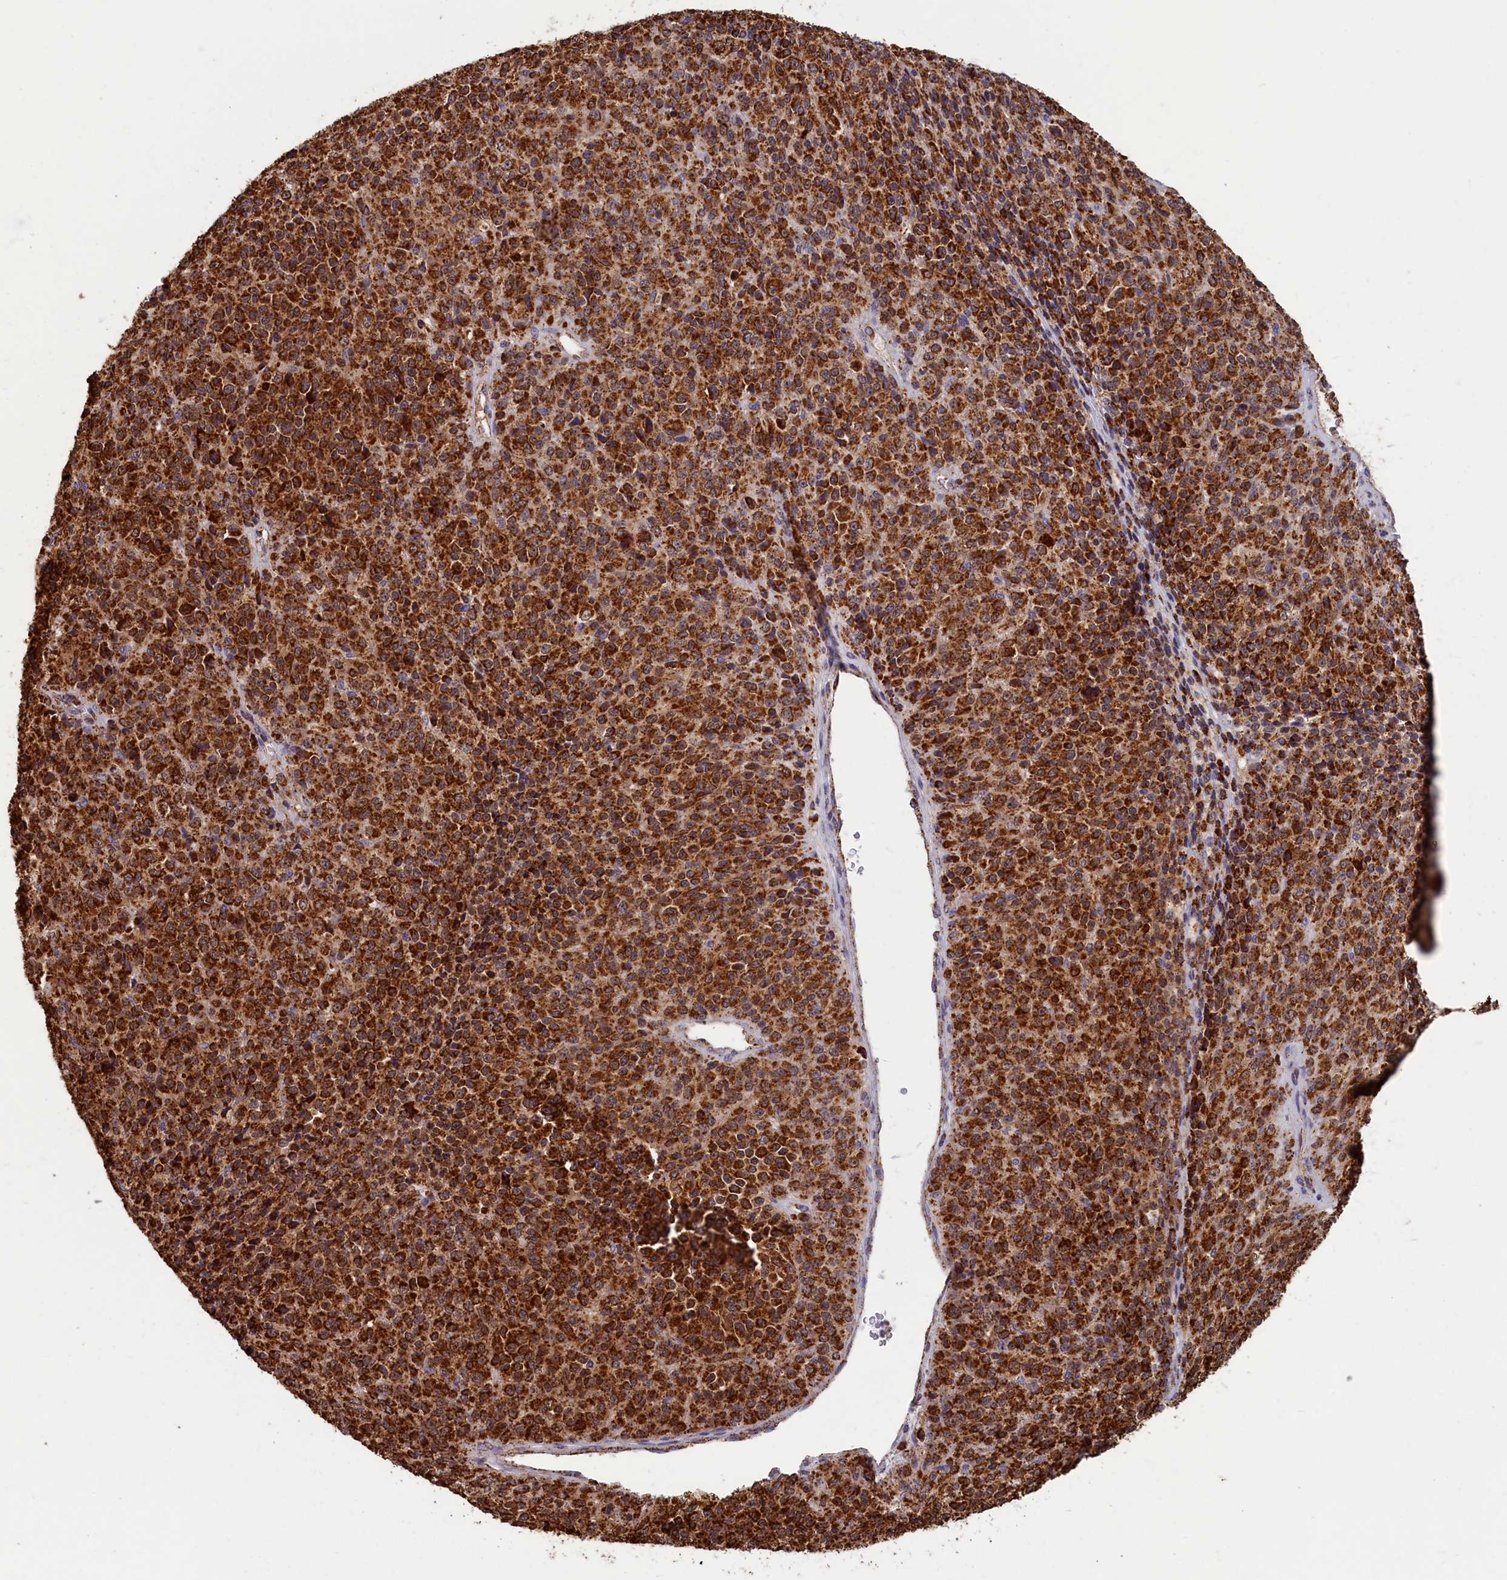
{"staining": {"intensity": "strong", "quantity": ">75%", "location": "cytoplasmic/membranous"}, "tissue": "melanoma", "cell_type": "Tumor cells", "image_type": "cancer", "snomed": [{"axis": "morphology", "description": "Malignant melanoma, Metastatic site"}, {"axis": "topography", "description": "Brain"}], "caption": "Malignant melanoma (metastatic site) was stained to show a protein in brown. There is high levels of strong cytoplasmic/membranous staining in about >75% of tumor cells. (DAB = brown stain, brightfield microscopy at high magnification).", "gene": "SPR", "patient": {"sex": "female", "age": 56}}